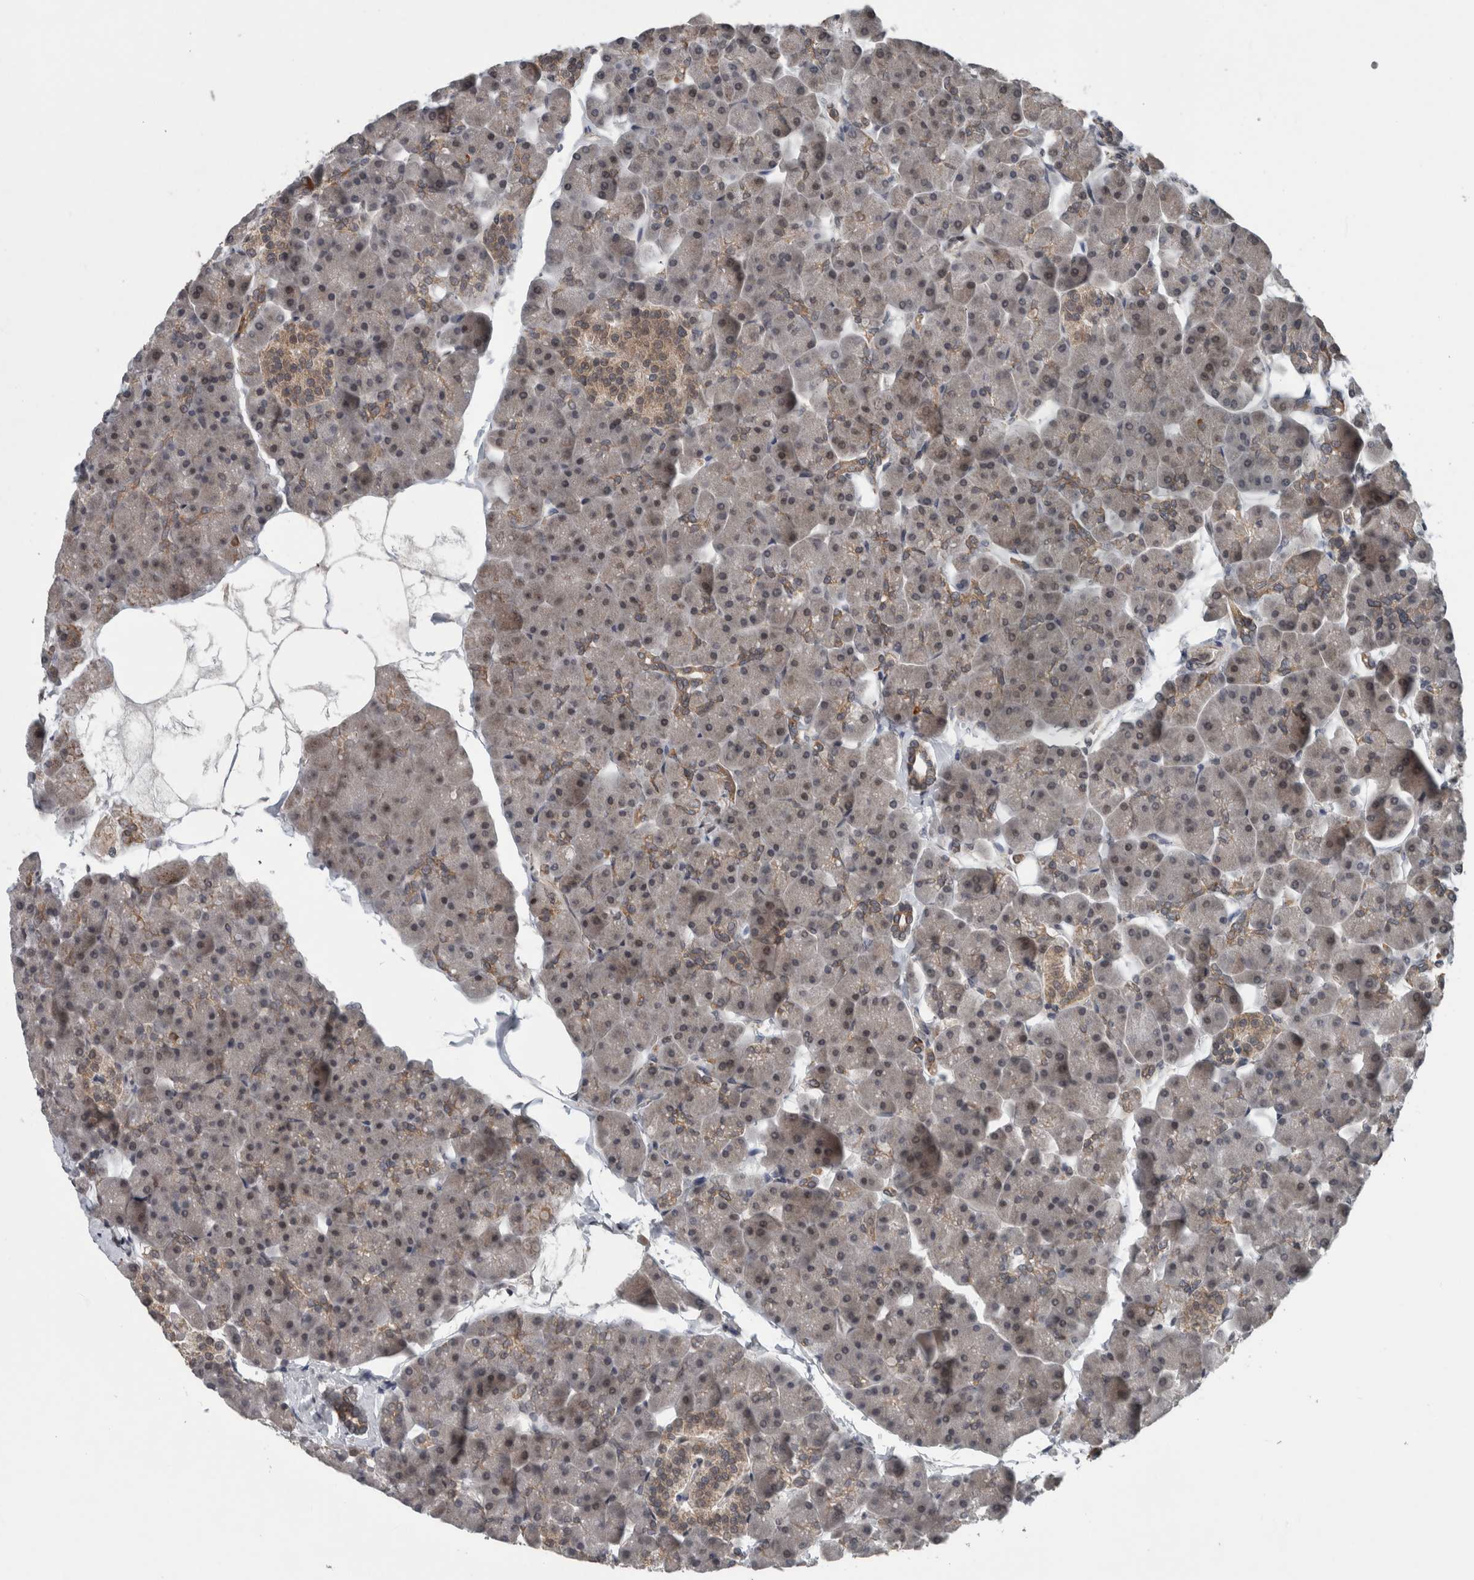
{"staining": {"intensity": "moderate", "quantity": "25%-75%", "location": "cytoplasmic/membranous,nuclear"}, "tissue": "pancreas", "cell_type": "Exocrine glandular cells", "image_type": "normal", "snomed": [{"axis": "morphology", "description": "Normal tissue, NOS"}, {"axis": "topography", "description": "Pancreas"}], "caption": "The image demonstrates a brown stain indicating the presence of a protein in the cytoplasmic/membranous,nuclear of exocrine glandular cells in pancreas. The protein is stained brown, and the nuclei are stained in blue (DAB (3,3'-diaminobenzidine) IHC with brightfield microscopy, high magnification).", "gene": "ENY2", "patient": {"sex": "male", "age": 35}}